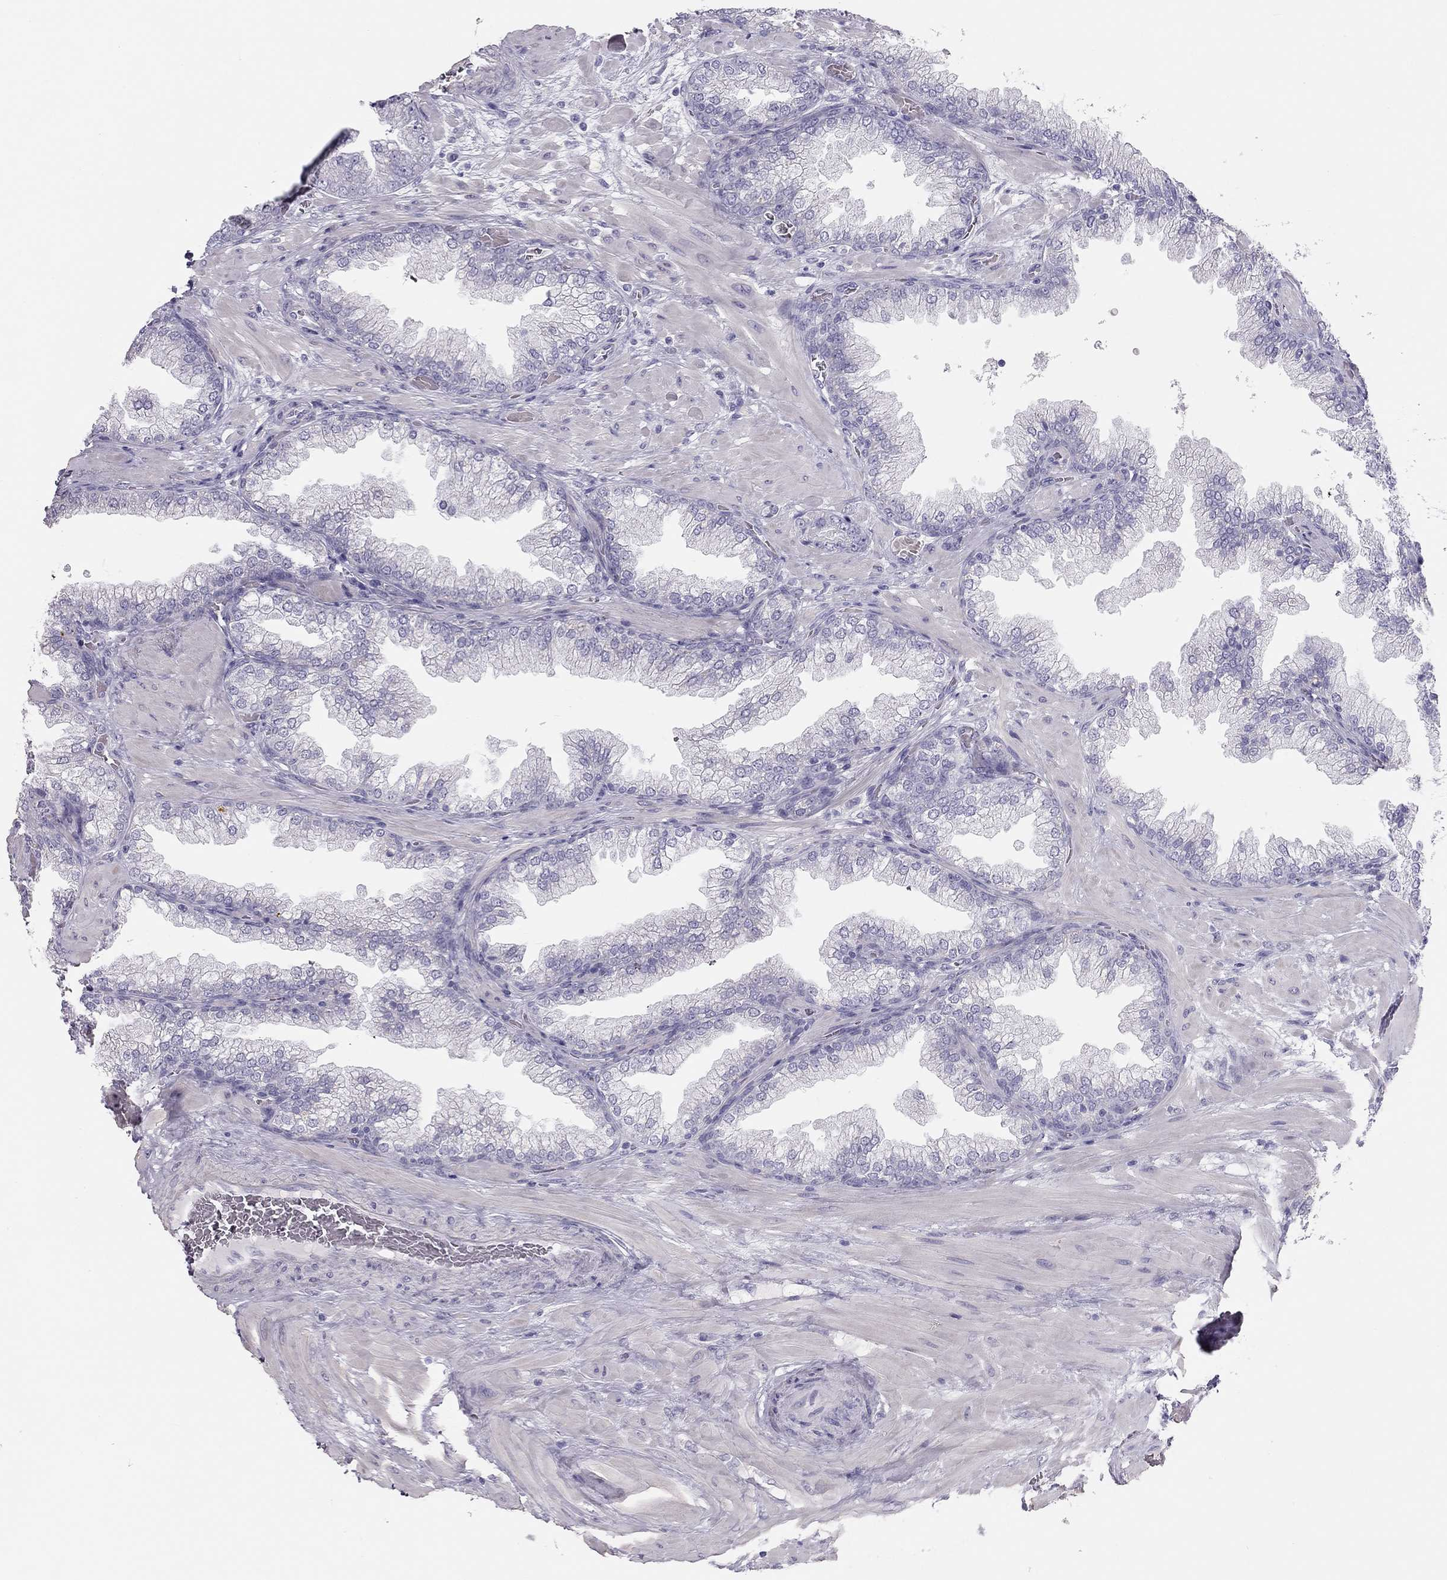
{"staining": {"intensity": "negative", "quantity": "none", "location": "none"}, "tissue": "prostate cancer", "cell_type": "Tumor cells", "image_type": "cancer", "snomed": [{"axis": "morphology", "description": "Adenocarcinoma, Low grade"}, {"axis": "topography", "description": "Prostate"}], "caption": "IHC micrograph of human low-grade adenocarcinoma (prostate) stained for a protein (brown), which displays no positivity in tumor cells. The staining was performed using DAB to visualize the protein expression in brown, while the nuclei were stained in blue with hematoxylin (Magnification: 20x).", "gene": "SPATA12", "patient": {"sex": "male", "age": 57}}